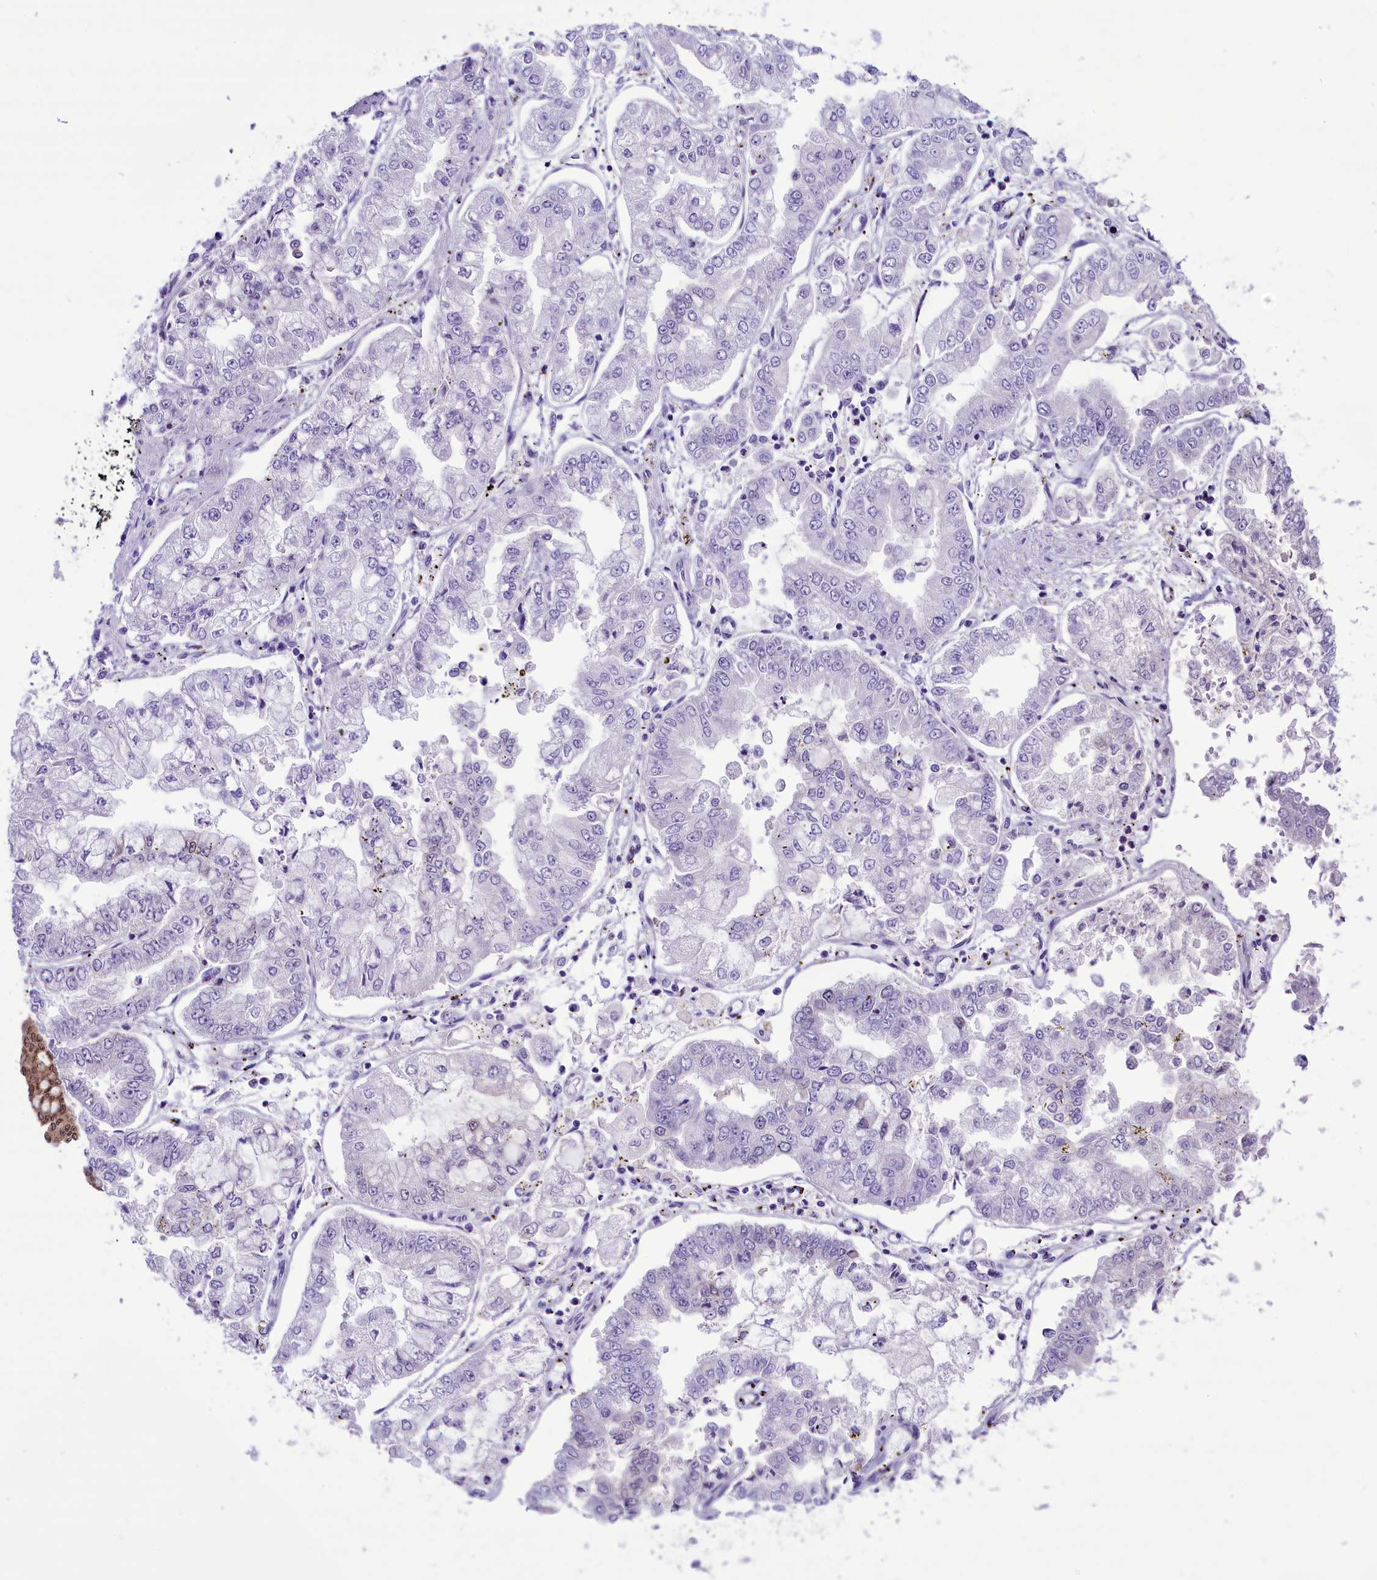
{"staining": {"intensity": "negative", "quantity": "none", "location": "none"}, "tissue": "stomach cancer", "cell_type": "Tumor cells", "image_type": "cancer", "snomed": [{"axis": "morphology", "description": "Adenocarcinoma, NOS"}, {"axis": "topography", "description": "Stomach"}], "caption": "Immunohistochemistry image of human stomach cancer (adenocarcinoma) stained for a protein (brown), which reveals no staining in tumor cells.", "gene": "PRR15", "patient": {"sex": "male", "age": 76}}